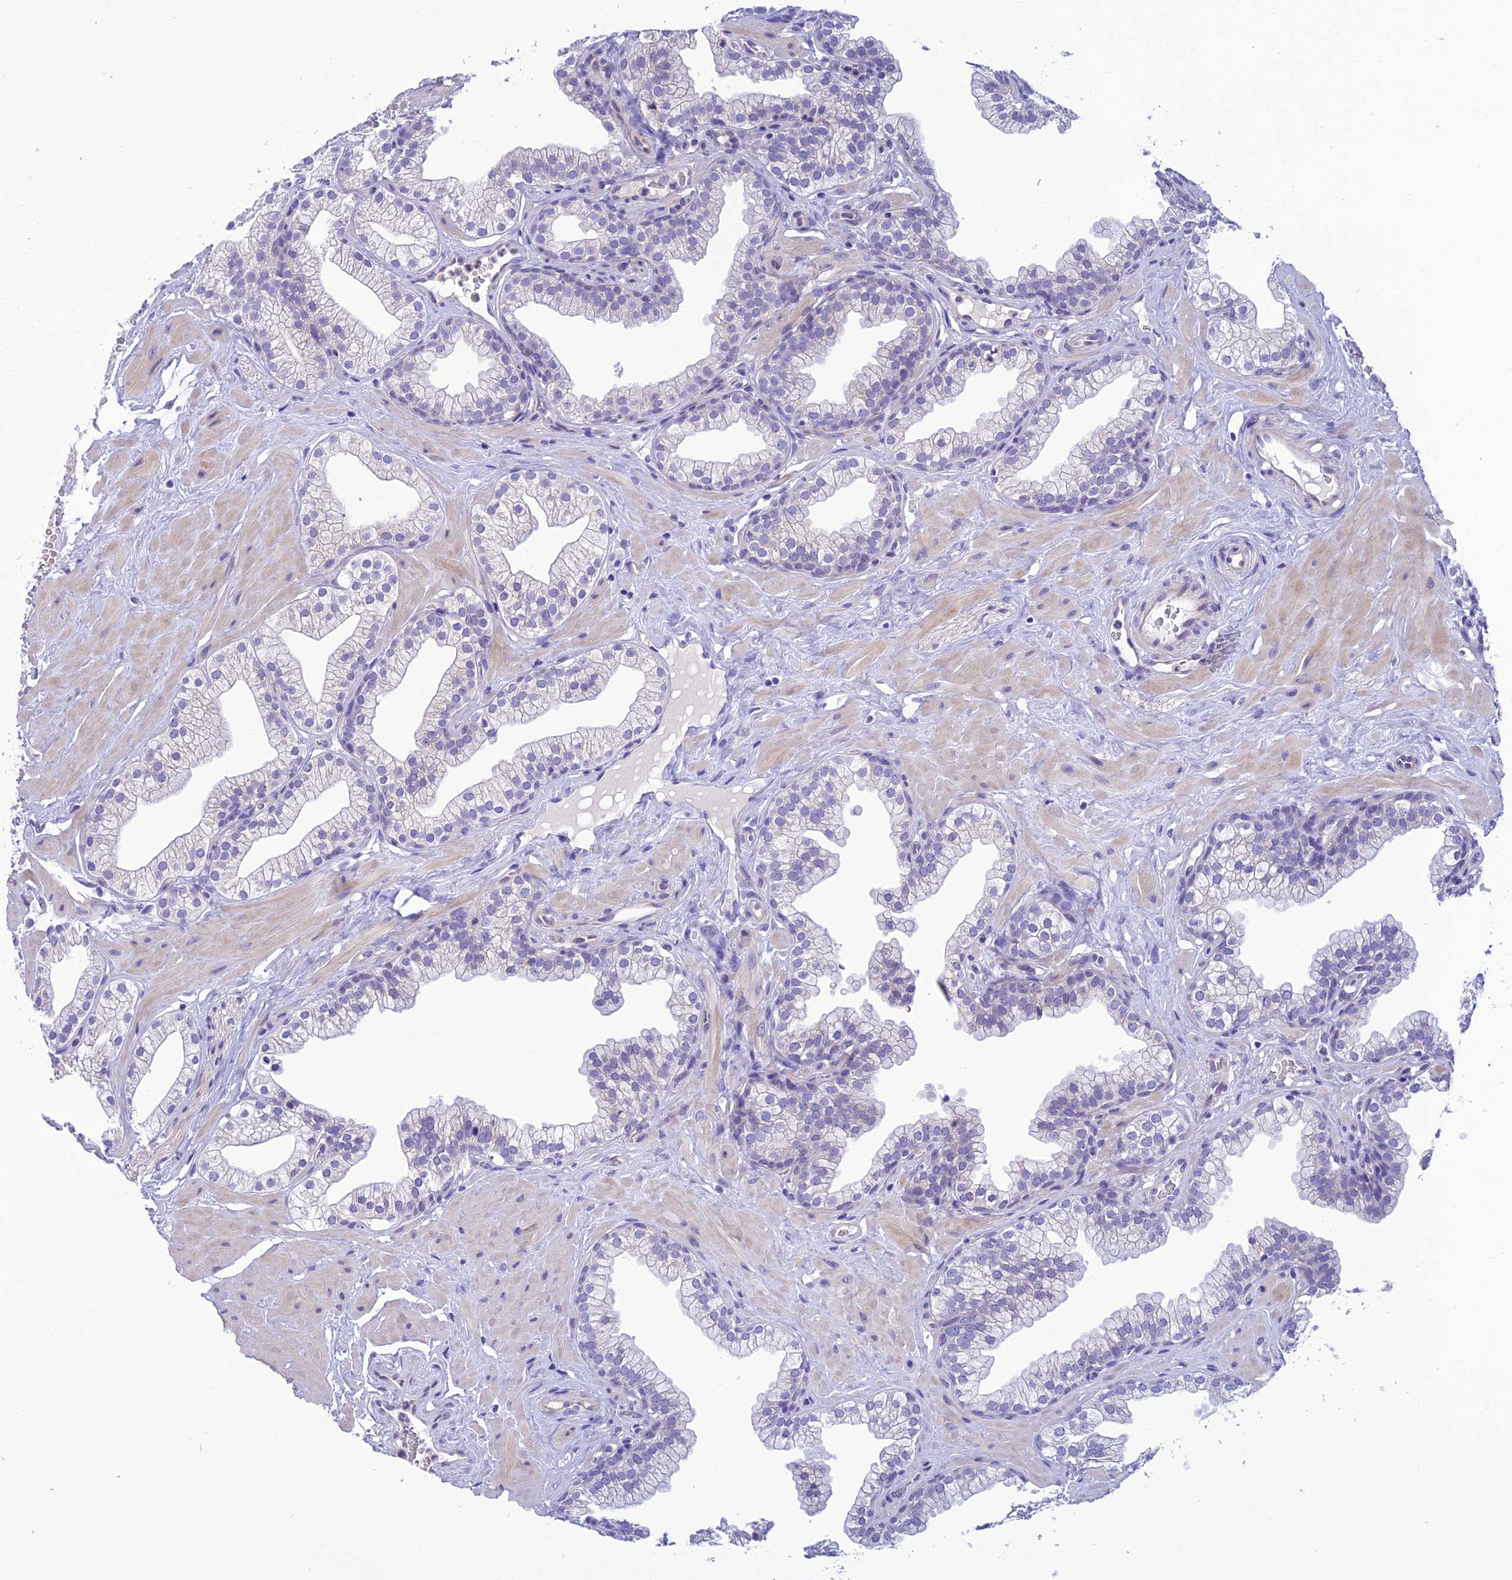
{"staining": {"intensity": "negative", "quantity": "none", "location": "none"}, "tissue": "prostate", "cell_type": "Glandular cells", "image_type": "normal", "snomed": [{"axis": "morphology", "description": "Normal tissue, NOS"}, {"axis": "morphology", "description": "Urothelial carcinoma, Low grade"}, {"axis": "topography", "description": "Urinary bladder"}, {"axis": "topography", "description": "Prostate"}], "caption": "IHC micrograph of benign prostate: human prostate stained with DAB shows no significant protein positivity in glandular cells.", "gene": "C17orf67", "patient": {"sex": "male", "age": 60}}